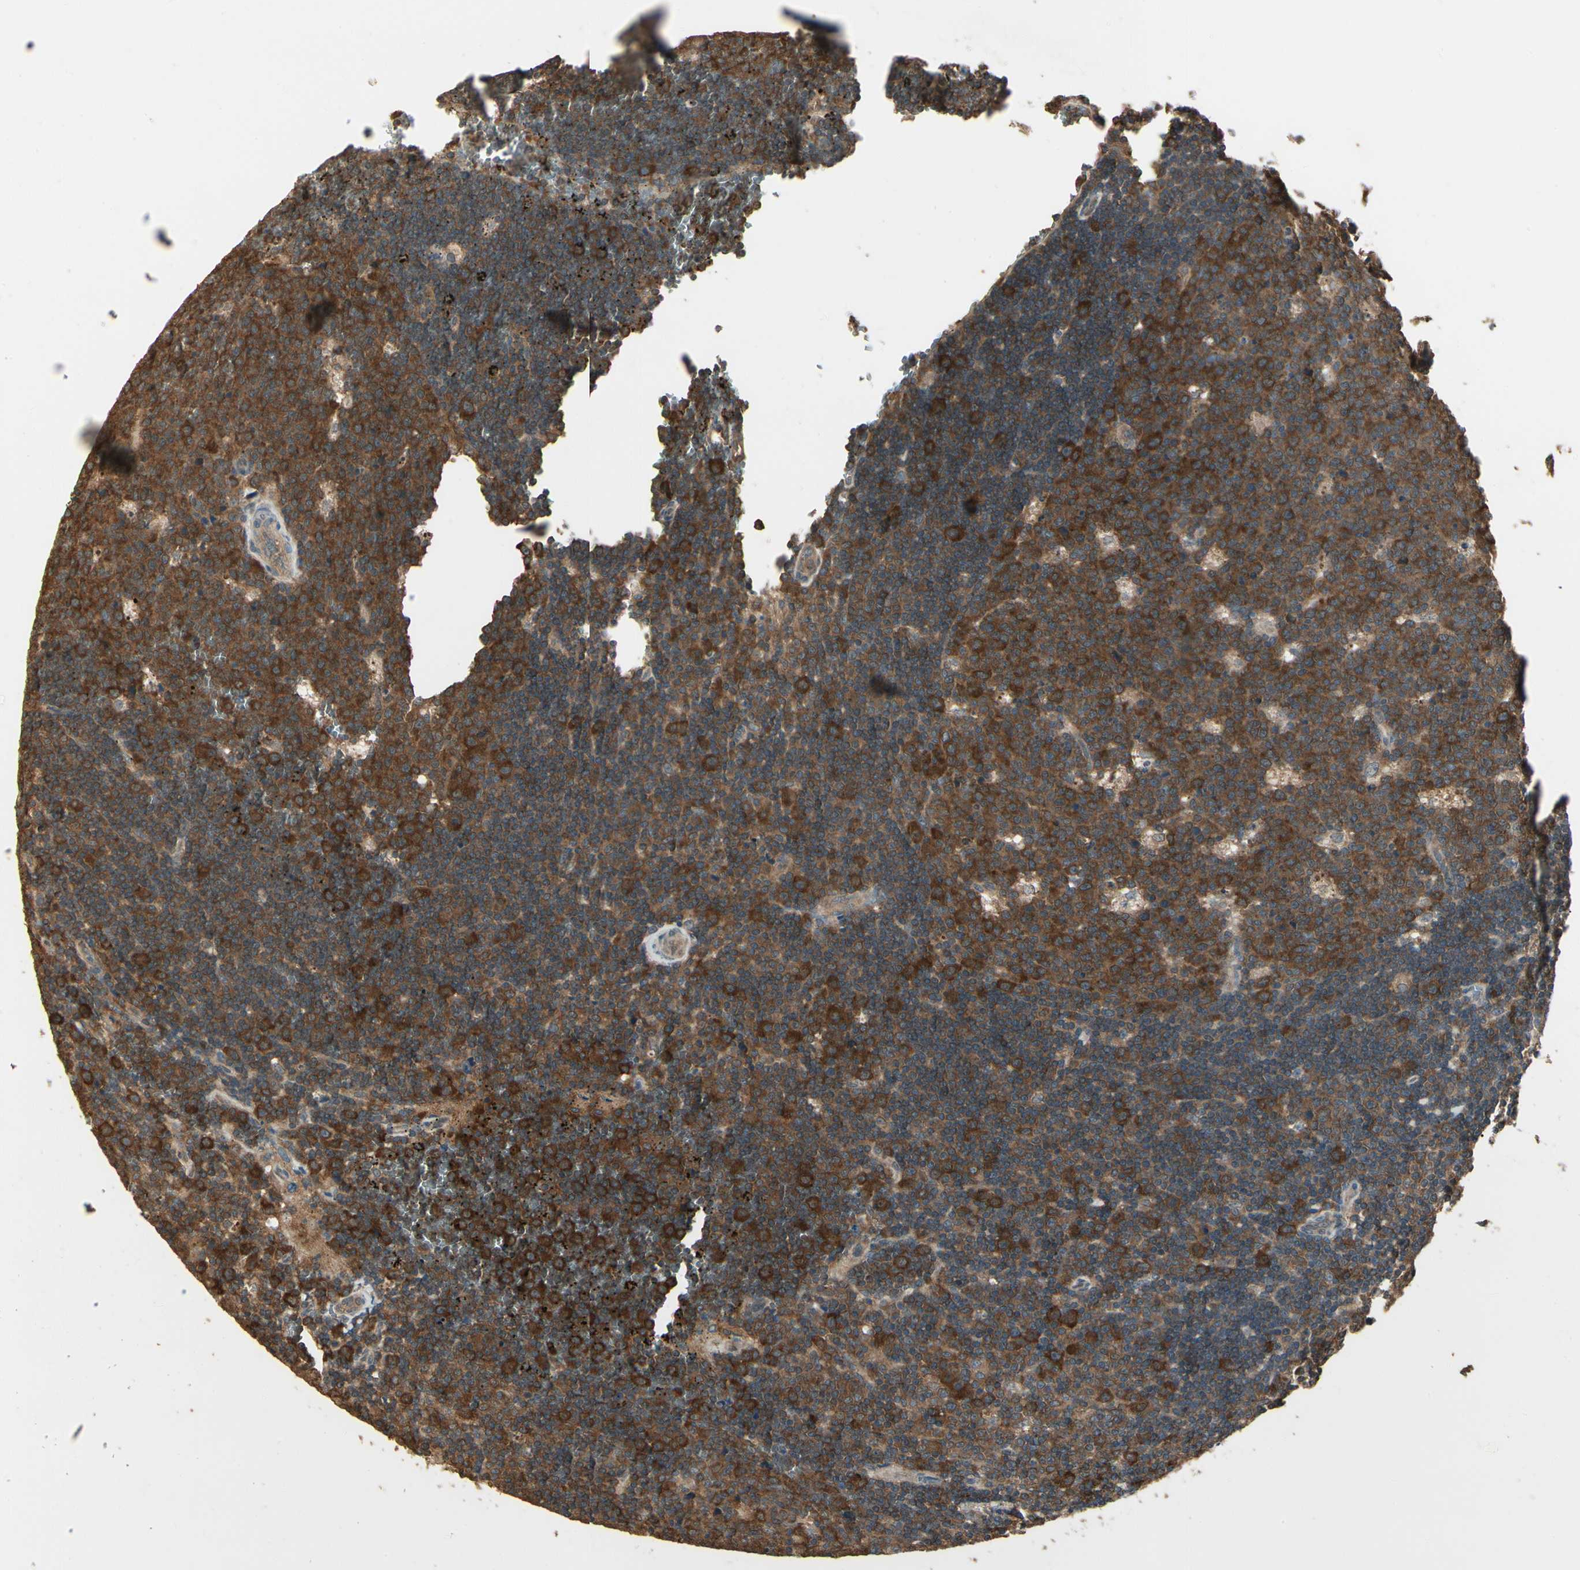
{"staining": {"intensity": "strong", "quantity": ">75%", "location": "cytoplasmic/membranous"}, "tissue": "lymph node", "cell_type": "Germinal center cells", "image_type": "normal", "snomed": [{"axis": "morphology", "description": "Normal tissue, NOS"}, {"axis": "topography", "description": "Lymph node"}, {"axis": "topography", "description": "Salivary gland"}], "caption": "Immunohistochemical staining of normal lymph node displays >75% levels of strong cytoplasmic/membranous protein staining in about >75% of germinal center cells.", "gene": "CCT7", "patient": {"sex": "male", "age": 8}}